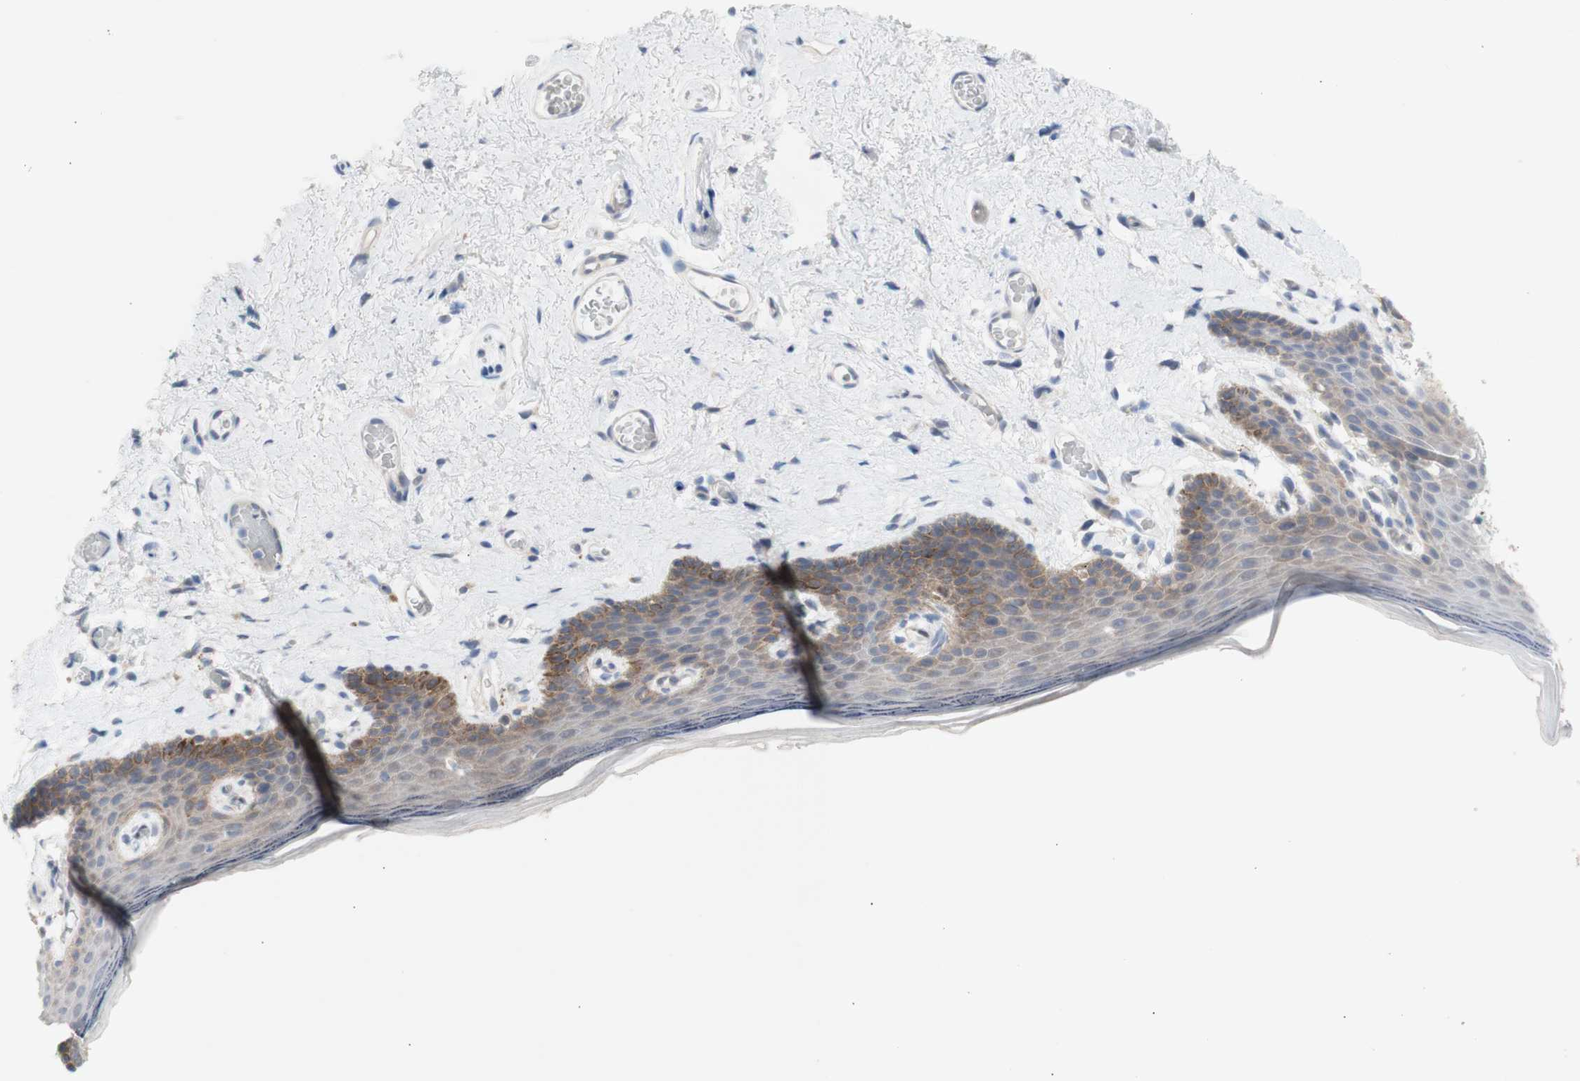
{"staining": {"intensity": "moderate", "quantity": "<25%", "location": "cytoplasmic/membranous"}, "tissue": "skin", "cell_type": "Epidermal cells", "image_type": "normal", "snomed": [{"axis": "morphology", "description": "Normal tissue, NOS"}, {"axis": "topography", "description": "Vulva"}], "caption": "Immunohistochemistry of unremarkable human skin reveals low levels of moderate cytoplasmic/membranous positivity in approximately <25% of epidermal cells. (IHC, brightfield microscopy, high magnification).", "gene": "PRMT5", "patient": {"sex": "female", "age": 54}}